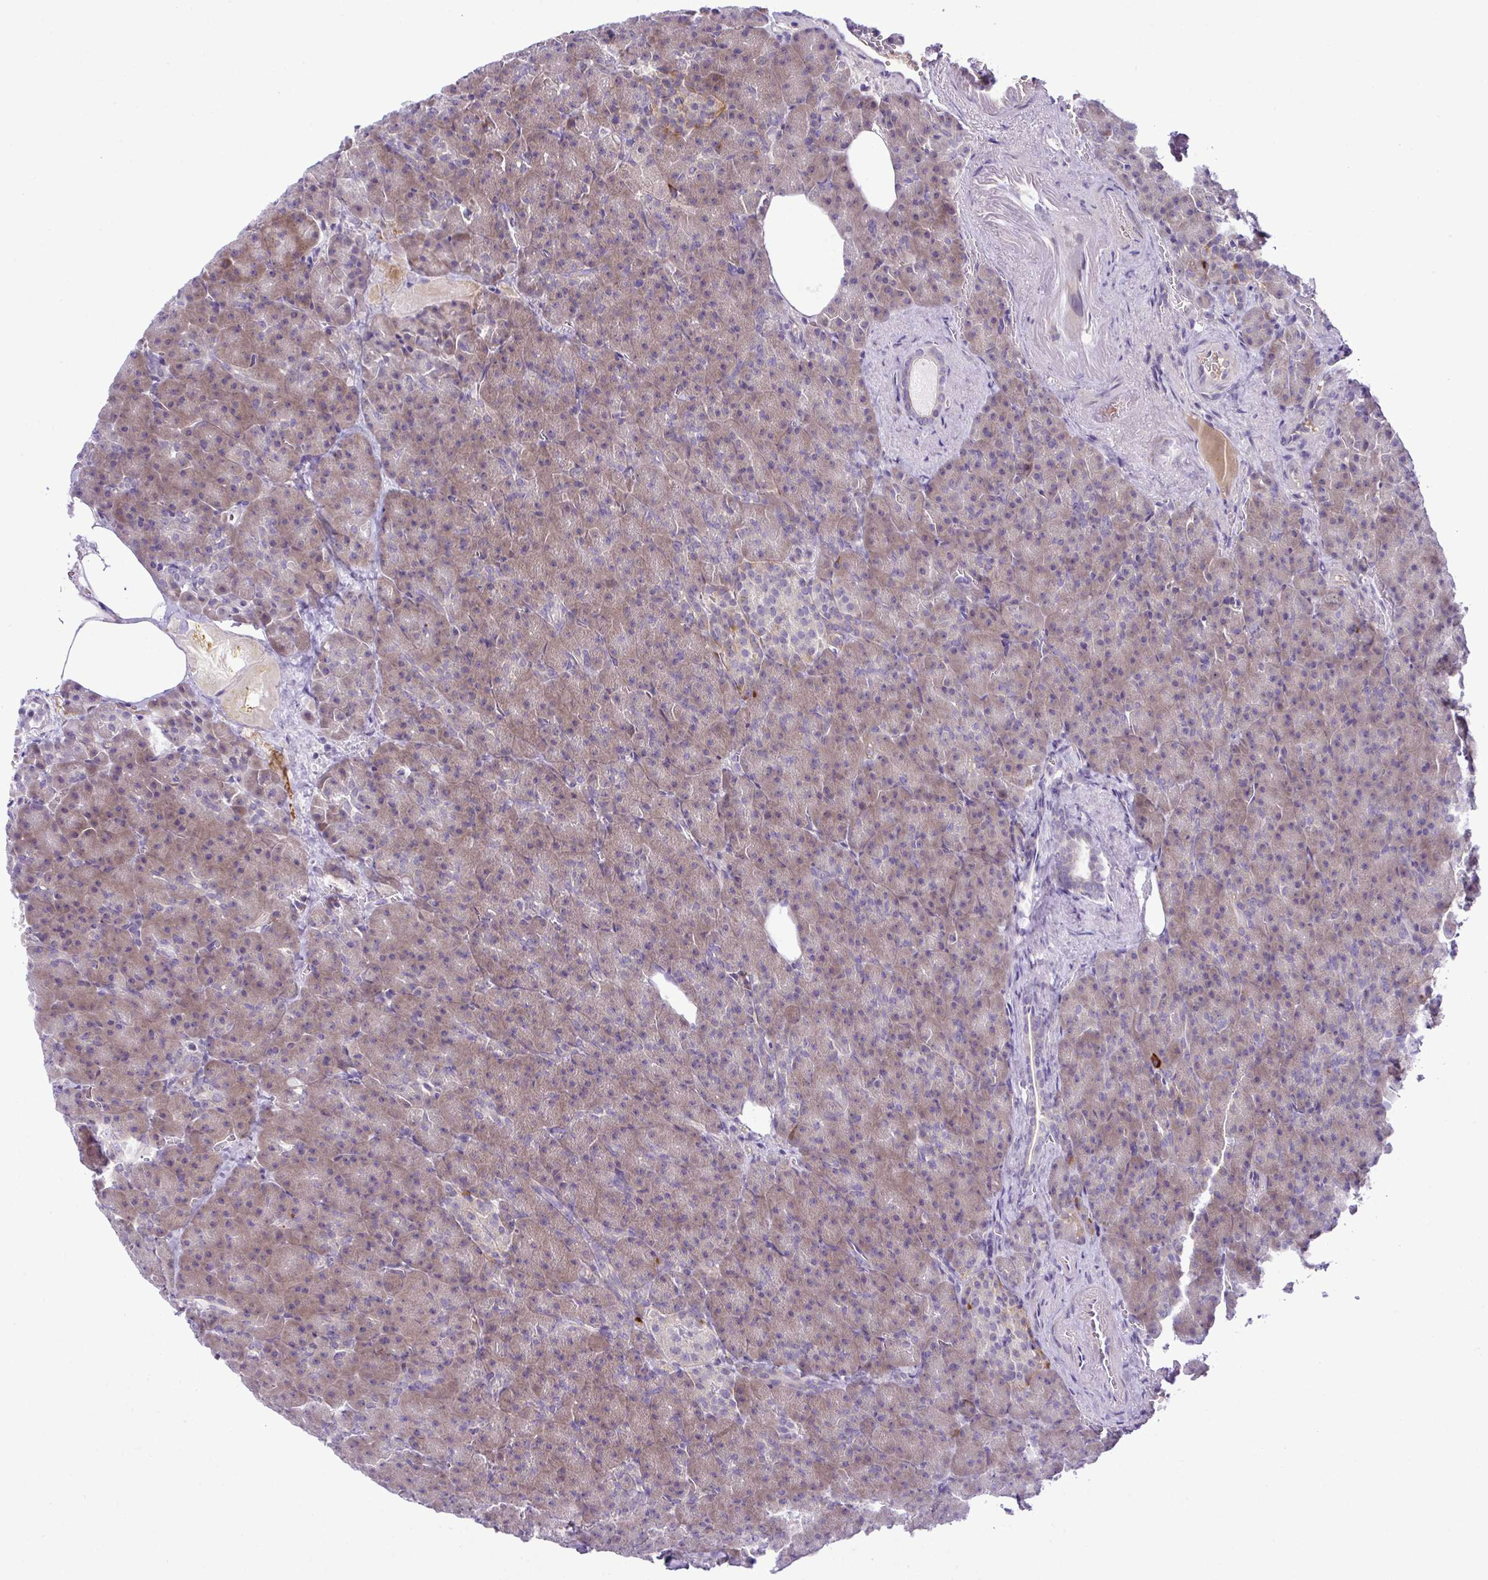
{"staining": {"intensity": "weak", "quantity": "25%-75%", "location": "cytoplasmic/membranous"}, "tissue": "pancreas", "cell_type": "Exocrine glandular cells", "image_type": "normal", "snomed": [{"axis": "morphology", "description": "Normal tissue, NOS"}, {"axis": "topography", "description": "Pancreas"}], "caption": "Weak cytoplasmic/membranous protein positivity is seen in approximately 25%-75% of exocrine glandular cells in pancreas. Nuclei are stained in blue.", "gene": "SYNPO2L", "patient": {"sex": "female", "age": 74}}